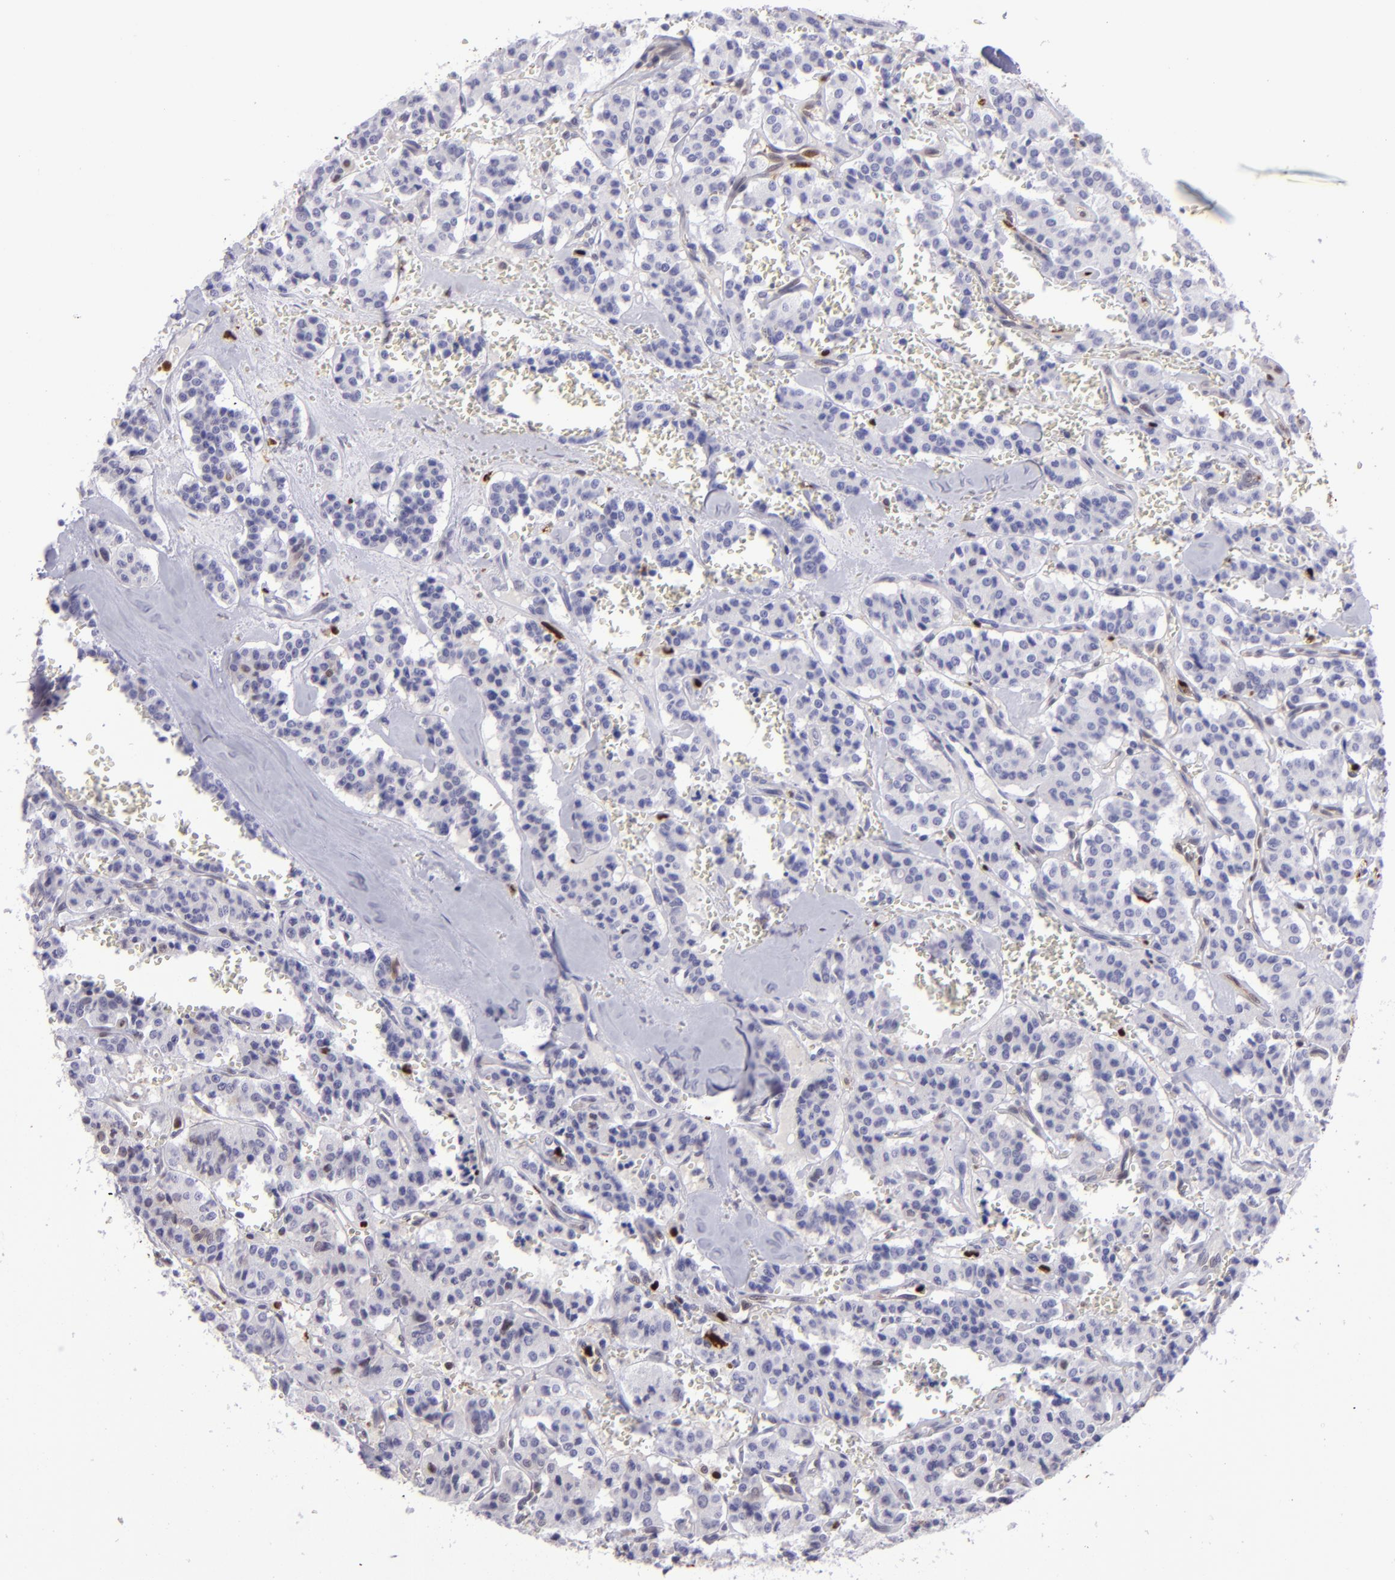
{"staining": {"intensity": "negative", "quantity": "none", "location": "none"}, "tissue": "carcinoid", "cell_type": "Tumor cells", "image_type": "cancer", "snomed": [{"axis": "morphology", "description": "Carcinoid, malignant, NOS"}, {"axis": "topography", "description": "Bronchus"}], "caption": "Immunohistochemistry of malignant carcinoid exhibits no staining in tumor cells.", "gene": "TYMP", "patient": {"sex": "male", "age": 55}}